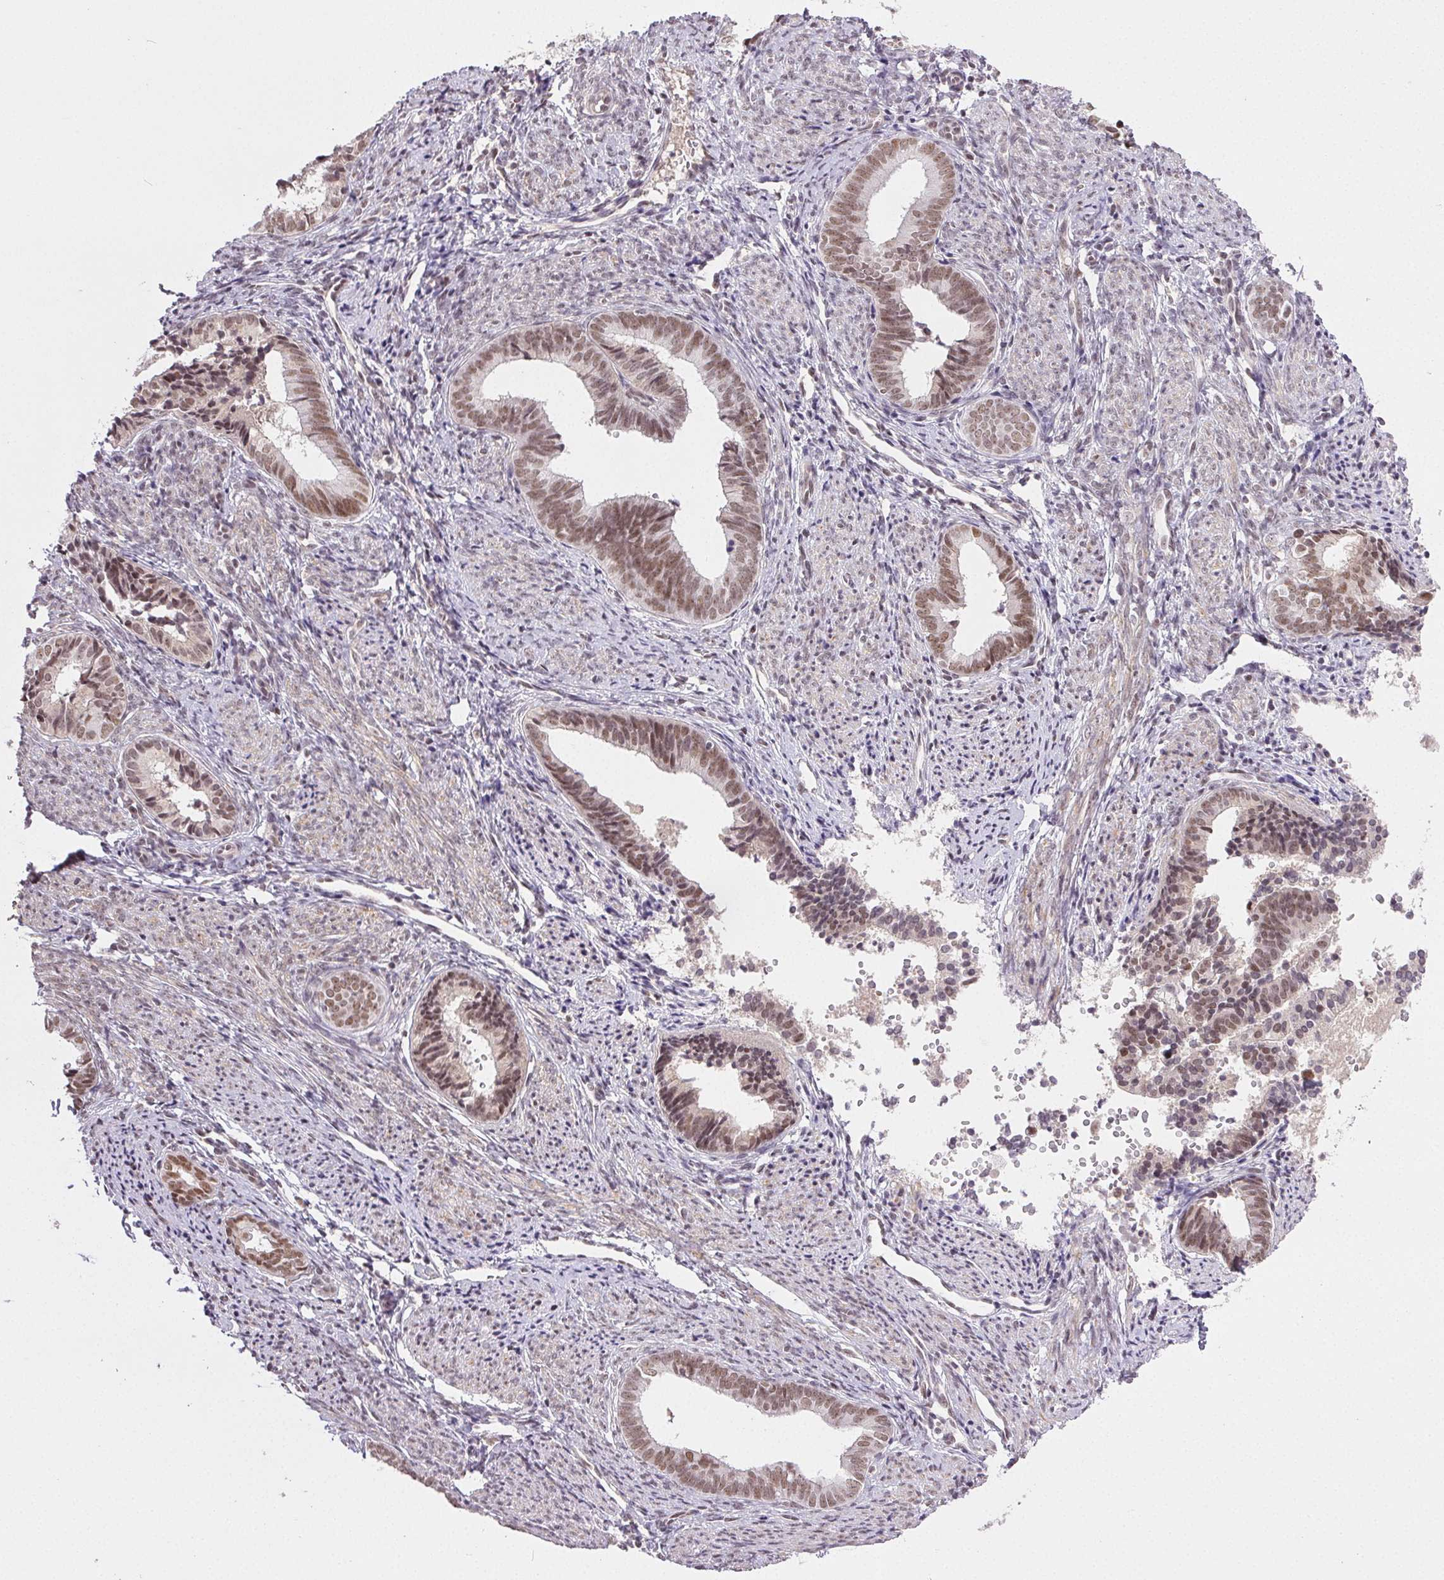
{"staining": {"intensity": "moderate", "quantity": ">75%", "location": "nuclear"}, "tissue": "endometrial cancer", "cell_type": "Tumor cells", "image_type": "cancer", "snomed": [{"axis": "morphology", "description": "Adenocarcinoma, NOS"}, {"axis": "topography", "description": "Endometrium"}], "caption": "This is an image of immunohistochemistry (IHC) staining of endometrial cancer, which shows moderate expression in the nuclear of tumor cells.", "gene": "PRPF18", "patient": {"sex": "female", "age": 75}}